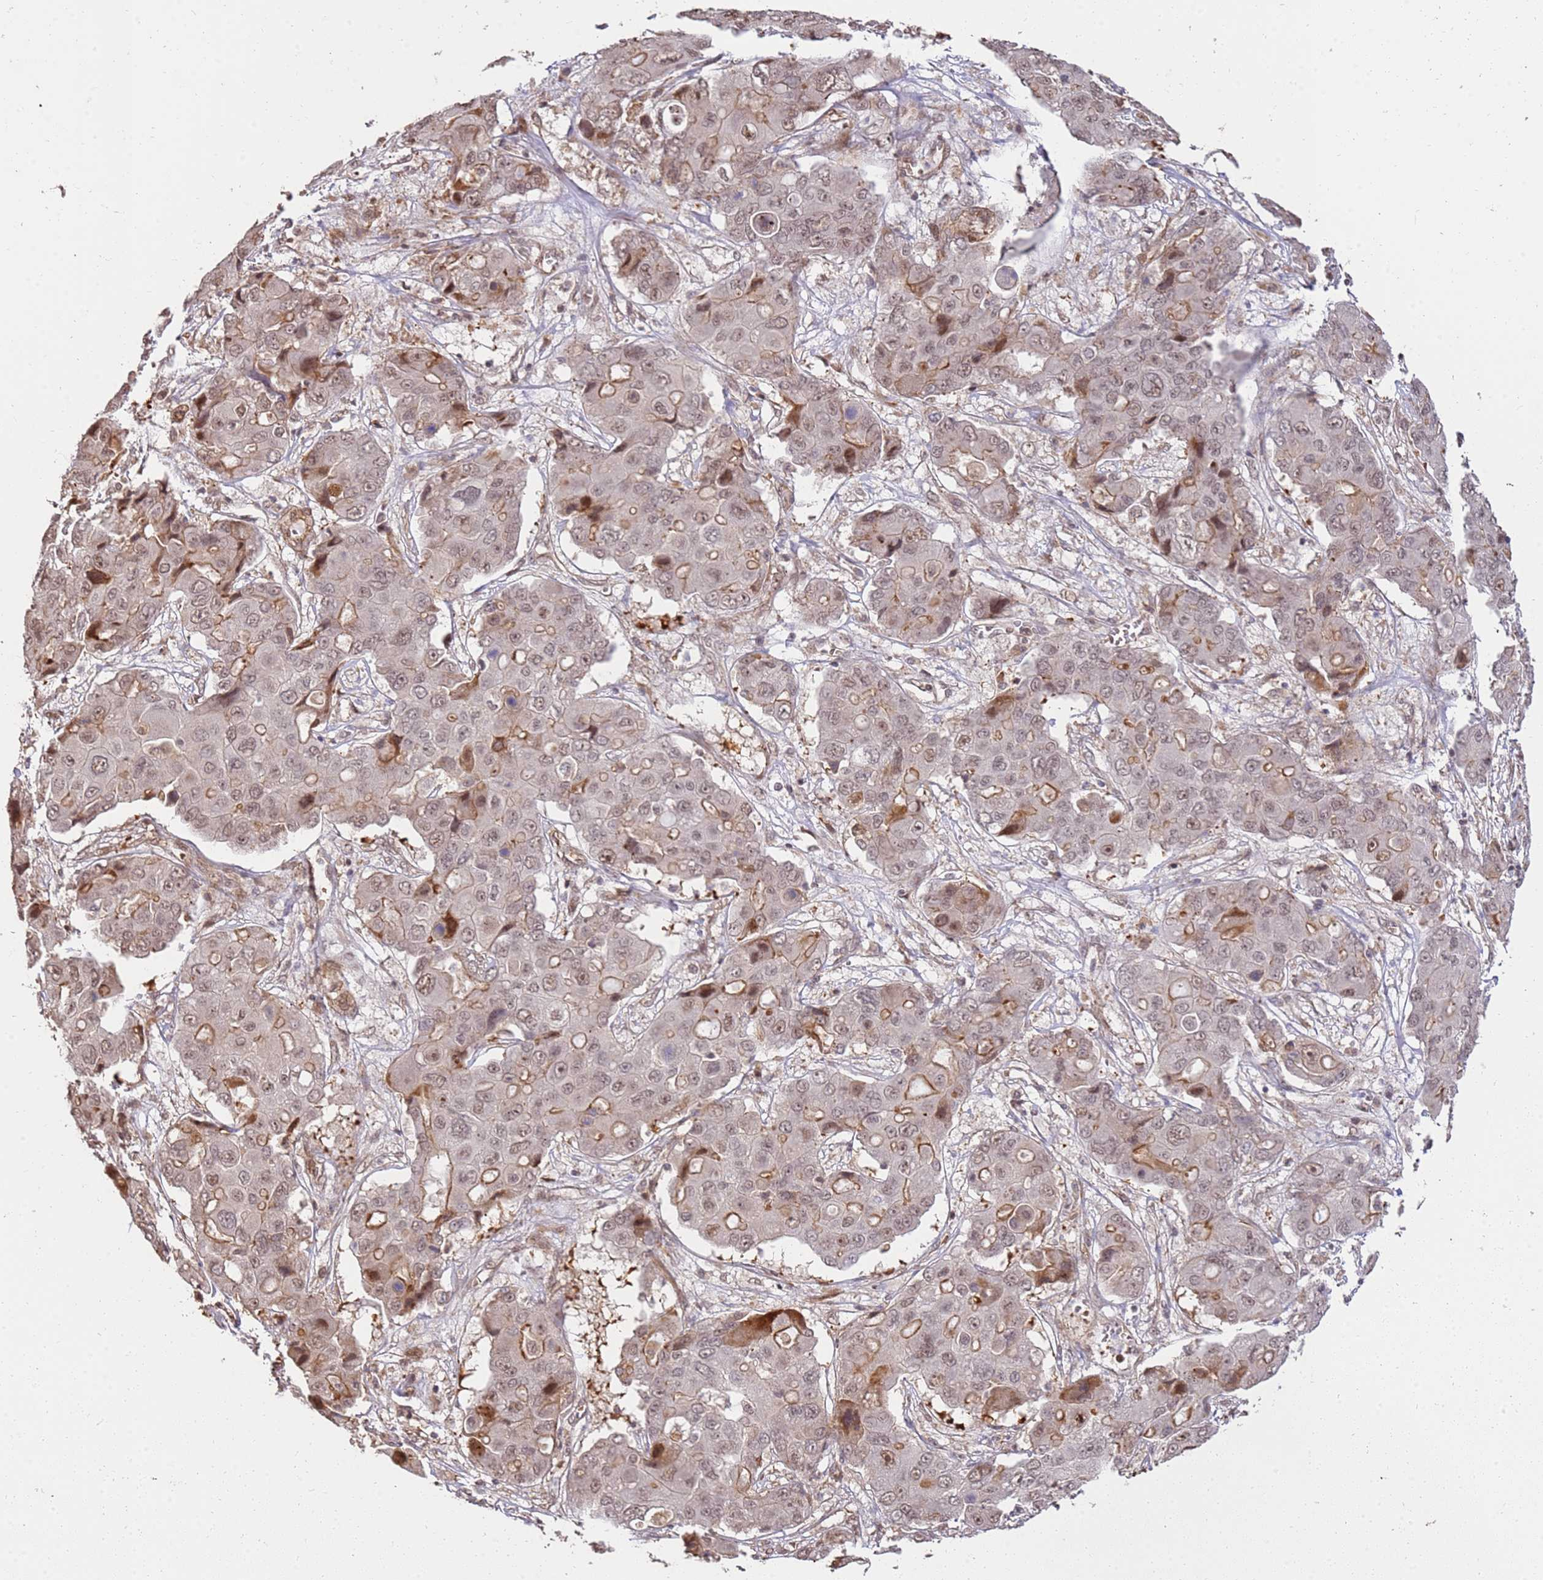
{"staining": {"intensity": "moderate", "quantity": ">75%", "location": "nuclear"}, "tissue": "liver cancer", "cell_type": "Tumor cells", "image_type": "cancer", "snomed": [{"axis": "morphology", "description": "Cholangiocarcinoma"}, {"axis": "topography", "description": "Liver"}], "caption": "Human liver cancer stained with a brown dye displays moderate nuclear positive staining in about >75% of tumor cells.", "gene": "ST18", "patient": {"sex": "male", "age": 67}}